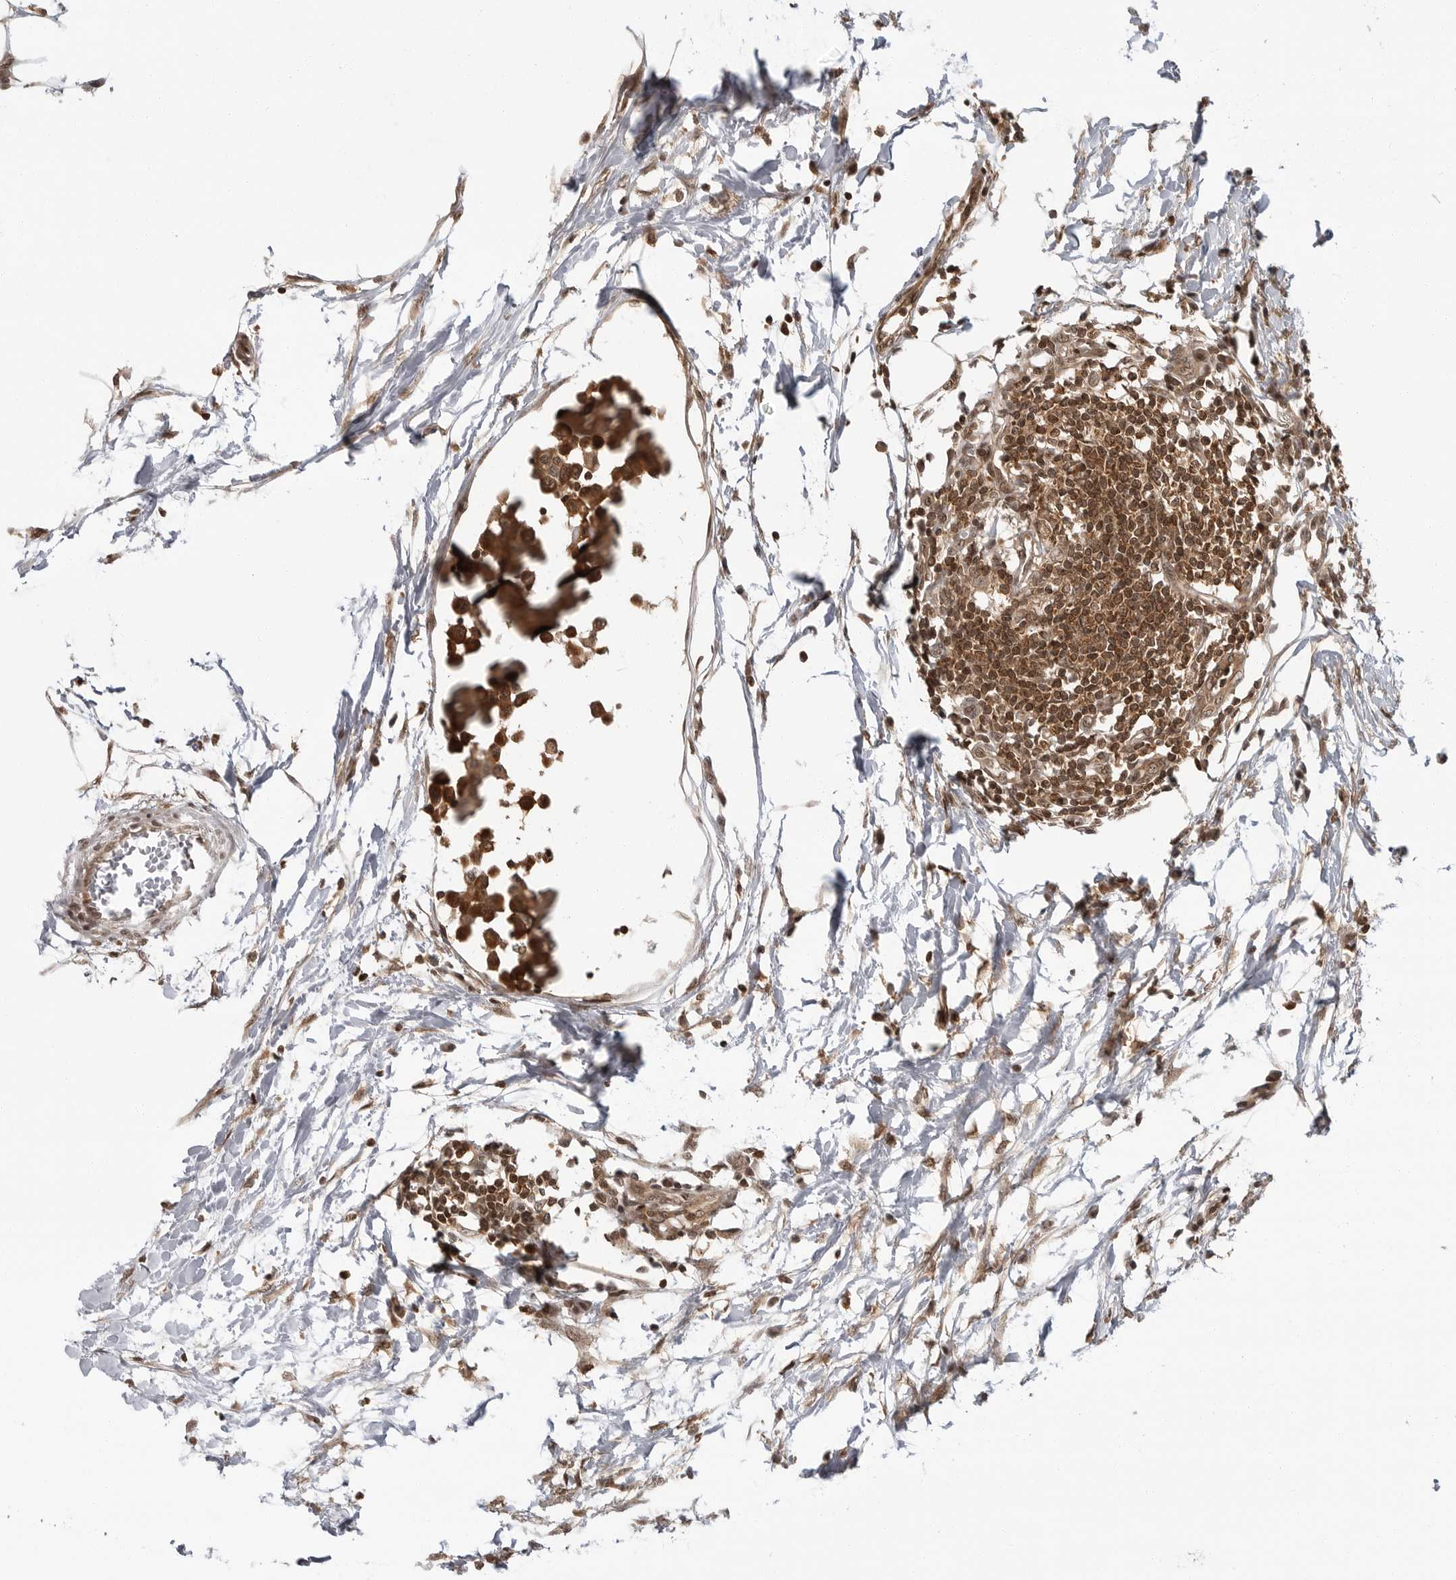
{"staining": {"intensity": "strong", "quantity": ">75%", "location": "cytoplasmic/membranous,nuclear"}, "tissue": "lymph node", "cell_type": "Germinal center cells", "image_type": "normal", "snomed": [{"axis": "morphology", "description": "Normal tissue, NOS"}, {"axis": "morphology", "description": "Malignant melanoma, Metastatic site"}, {"axis": "topography", "description": "Lymph node"}], "caption": "Protein staining of benign lymph node displays strong cytoplasmic/membranous,nuclear positivity in about >75% of germinal center cells. Immunohistochemistry (ihc) stains the protein of interest in brown and the nuclei are stained blue.", "gene": "SZRD1", "patient": {"sex": "male", "age": 41}}